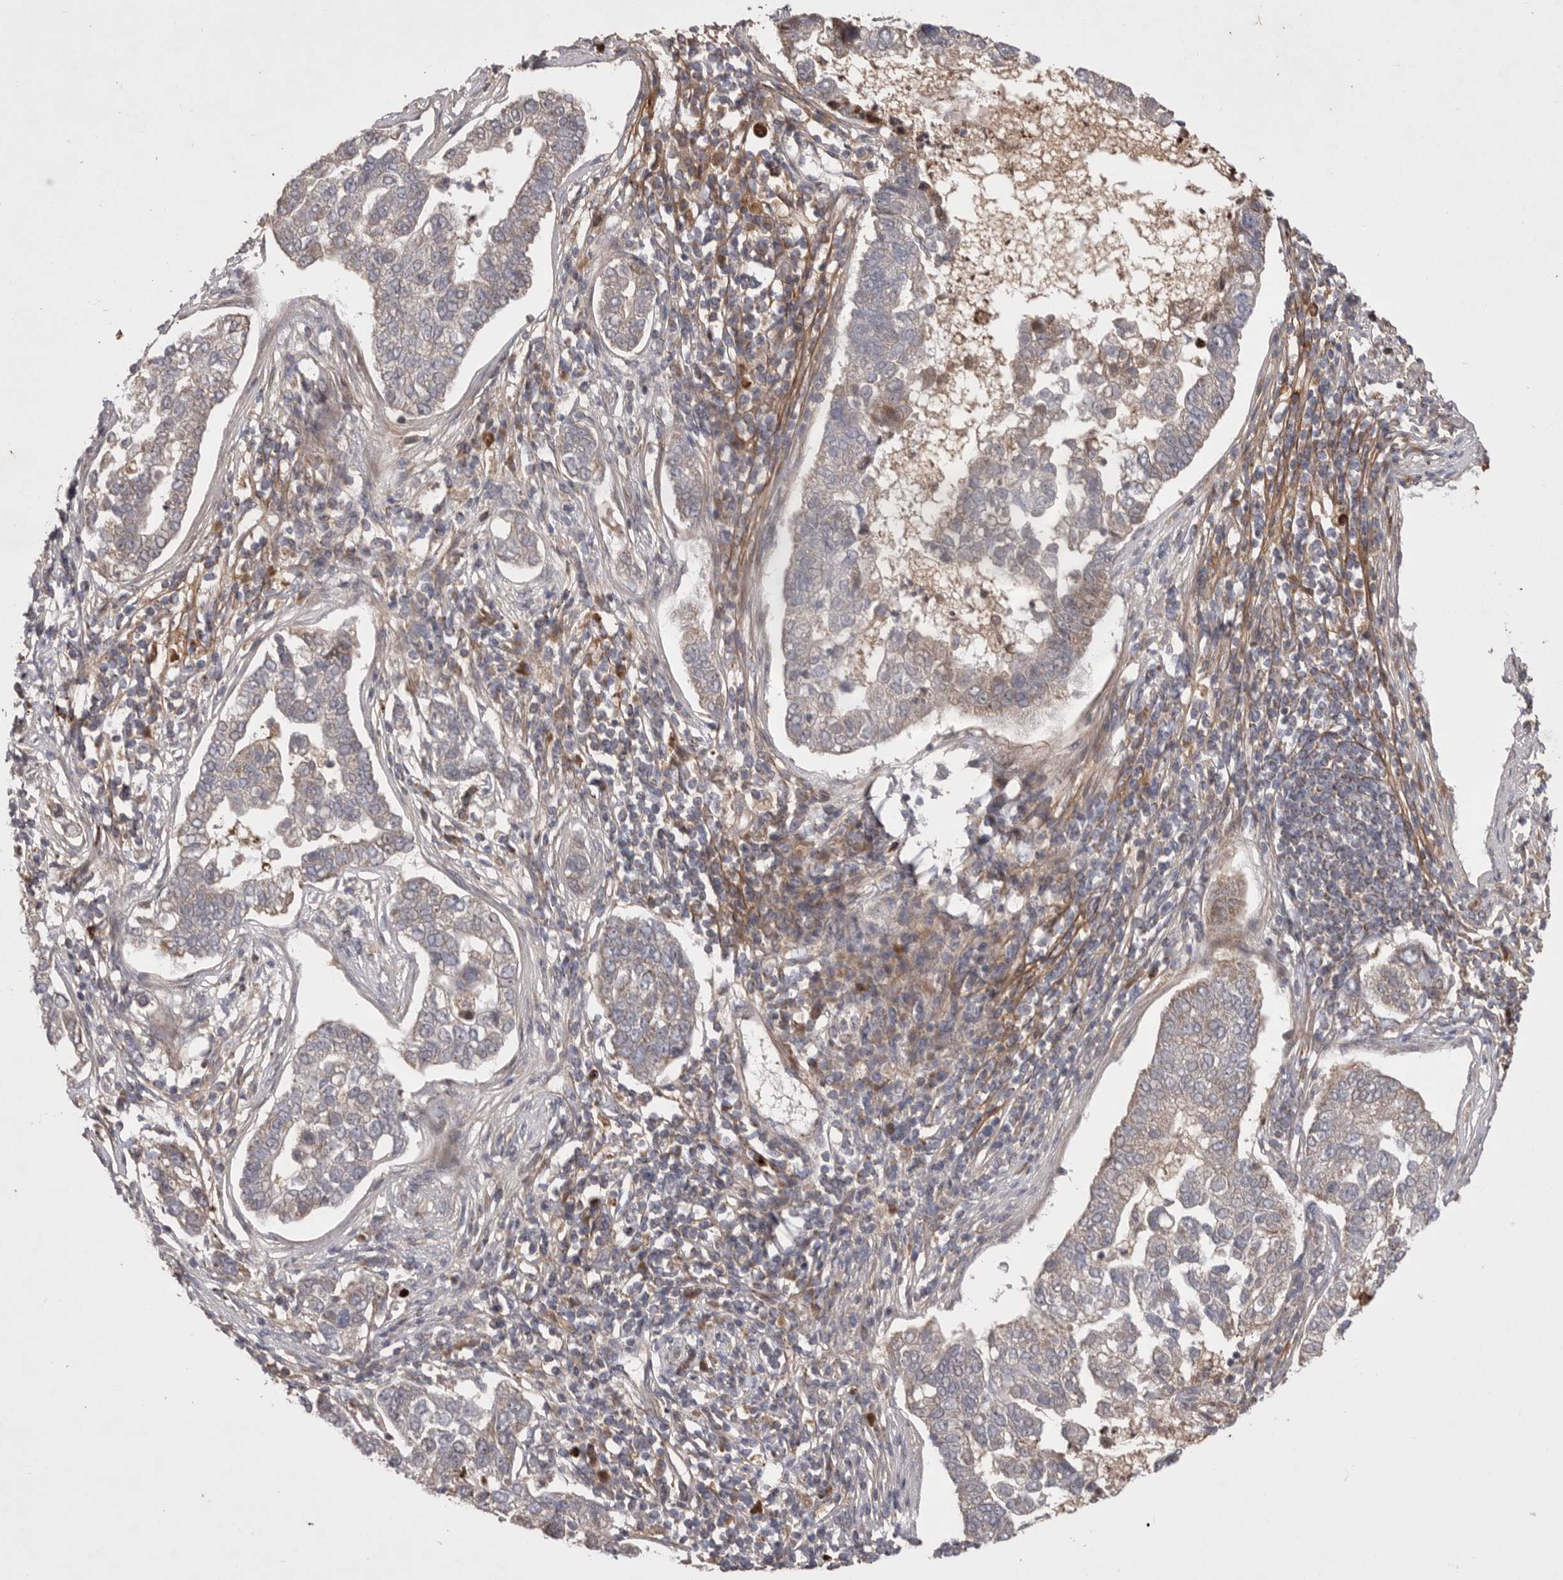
{"staining": {"intensity": "weak", "quantity": "<25%", "location": "cytoplasmic/membranous"}, "tissue": "pancreatic cancer", "cell_type": "Tumor cells", "image_type": "cancer", "snomed": [{"axis": "morphology", "description": "Adenocarcinoma, NOS"}, {"axis": "topography", "description": "Pancreas"}], "caption": "Pancreatic cancer stained for a protein using immunohistochemistry (IHC) displays no positivity tumor cells.", "gene": "KYAT3", "patient": {"sex": "female", "age": 61}}